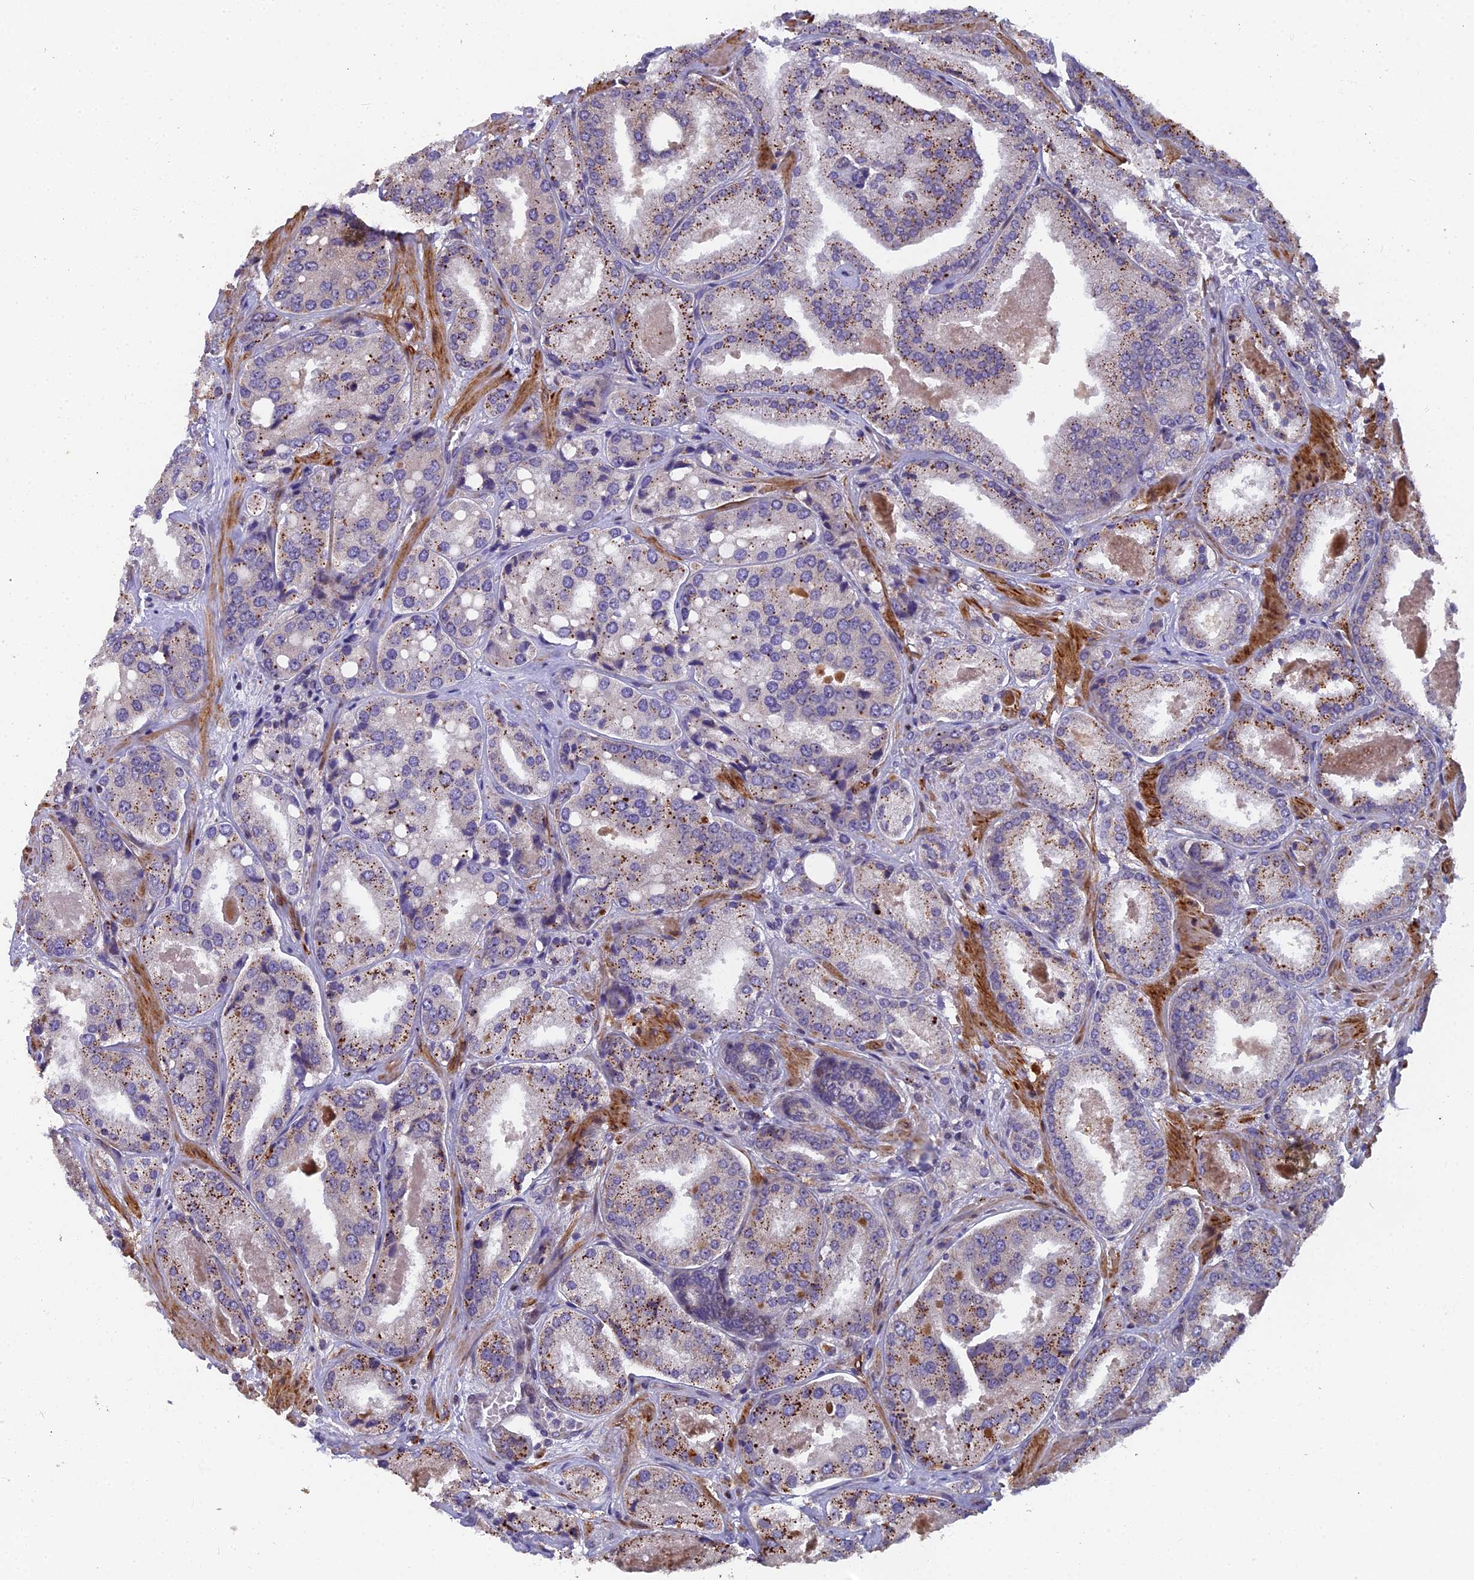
{"staining": {"intensity": "moderate", "quantity": ">75%", "location": "cytoplasmic/membranous"}, "tissue": "prostate cancer", "cell_type": "Tumor cells", "image_type": "cancer", "snomed": [{"axis": "morphology", "description": "Adenocarcinoma, High grade"}, {"axis": "topography", "description": "Prostate"}], "caption": "Prostate high-grade adenocarcinoma tissue displays moderate cytoplasmic/membranous positivity in about >75% of tumor cells, visualized by immunohistochemistry.", "gene": "RAB28", "patient": {"sex": "male", "age": 63}}